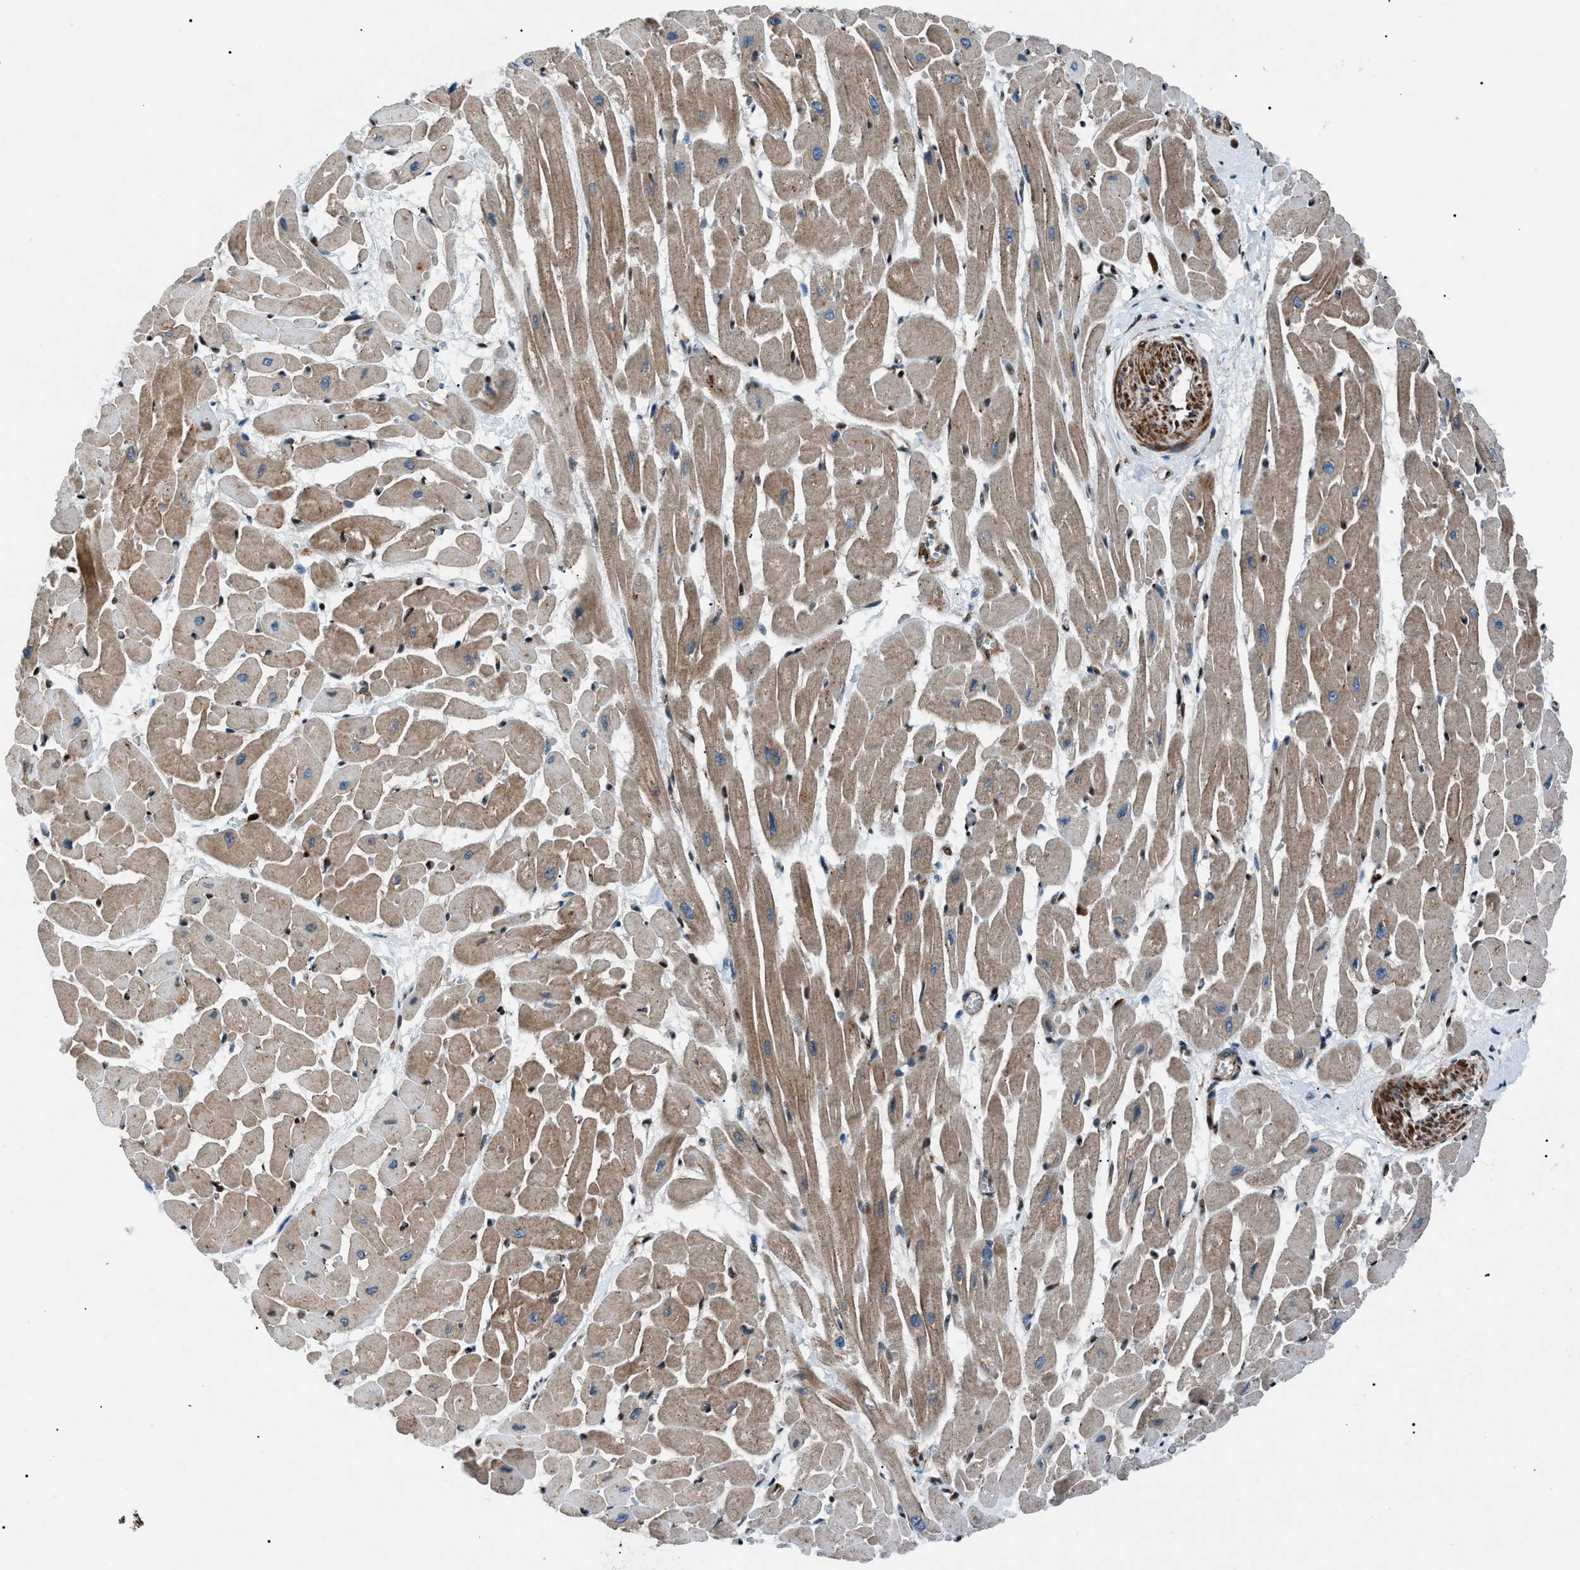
{"staining": {"intensity": "moderate", "quantity": ">75%", "location": "cytoplasmic/membranous"}, "tissue": "heart muscle", "cell_type": "Cardiomyocytes", "image_type": "normal", "snomed": [{"axis": "morphology", "description": "Normal tissue, NOS"}, {"axis": "topography", "description": "Heart"}], "caption": "The image displays staining of normal heart muscle, revealing moderate cytoplasmic/membranous protein expression (brown color) within cardiomyocytes.", "gene": "PRKX", "patient": {"sex": "male", "age": 45}}